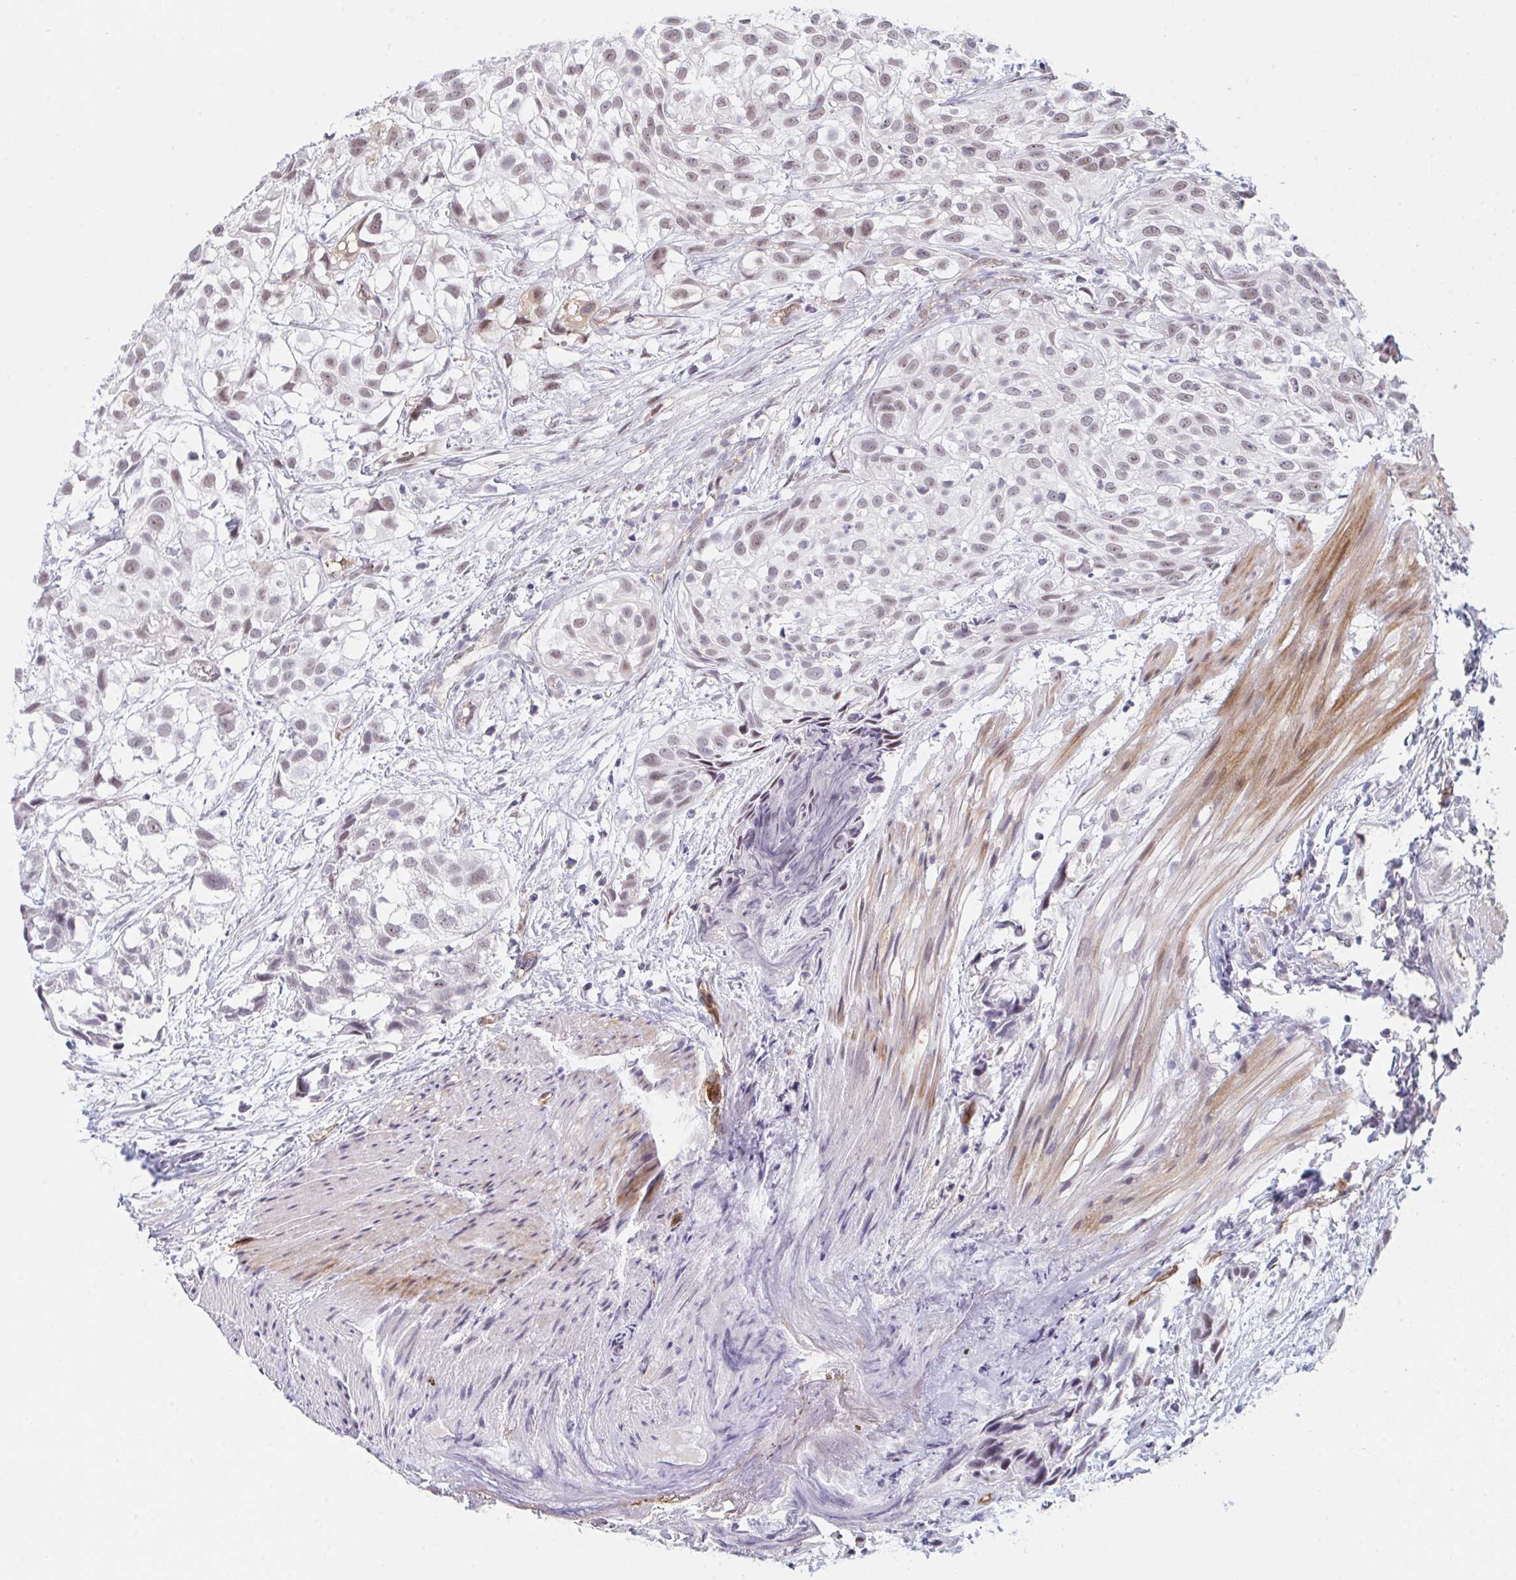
{"staining": {"intensity": "weak", "quantity": ">75%", "location": "nuclear"}, "tissue": "urothelial cancer", "cell_type": "Tumor cells", "image_type": "cancer", "snomed": [{"axis": "morphology", "description": "Urothelial carcinoma, High grade"}, {"axis": "topography", "description": "Urinary bladder"}], "caption": "A brown stain shows weak nuclear expression of a protein in urothelial cancer tumor cells. (DAB IHC, brown staining for protein, blue staining for nuclei).", "gene": "DSCAML1", "patient": {"sex": "male", "age": 56}}